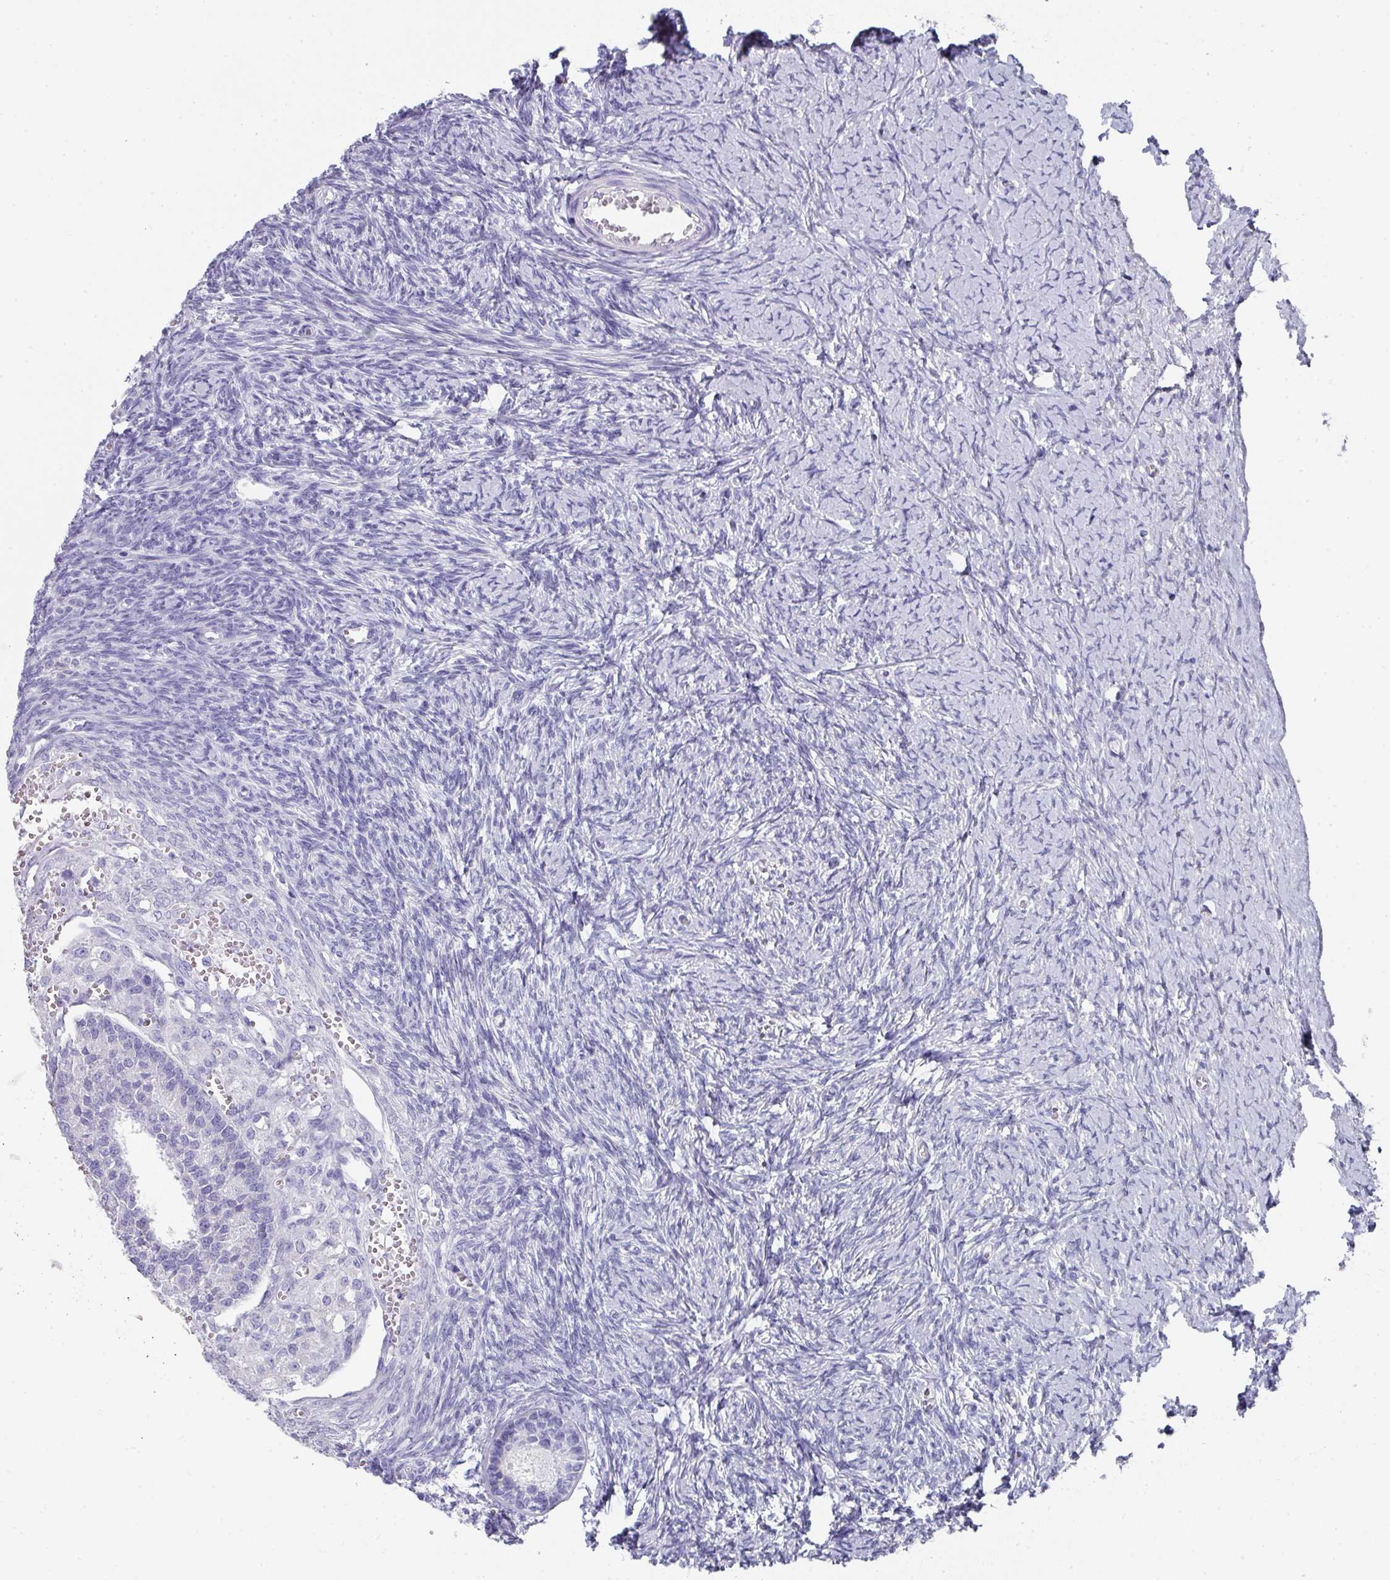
{"staining": {"intensity": "negative", "quantity": "none", "location": "none"}, "tissue": "ovary", "cell_type": "Follicle cells", "image_type": "normal", "snomed": [{"axis": "morphology", "description": "Normal tissue, NOS"}, {"axis": "topography", "description": "Ovary"}], "caption": "The immunohistochemistry histopathology image has no significant expression in follicle cells of ovary.", "gene": "SETBP1", "patient": {"sex": "female", "age": 39}}